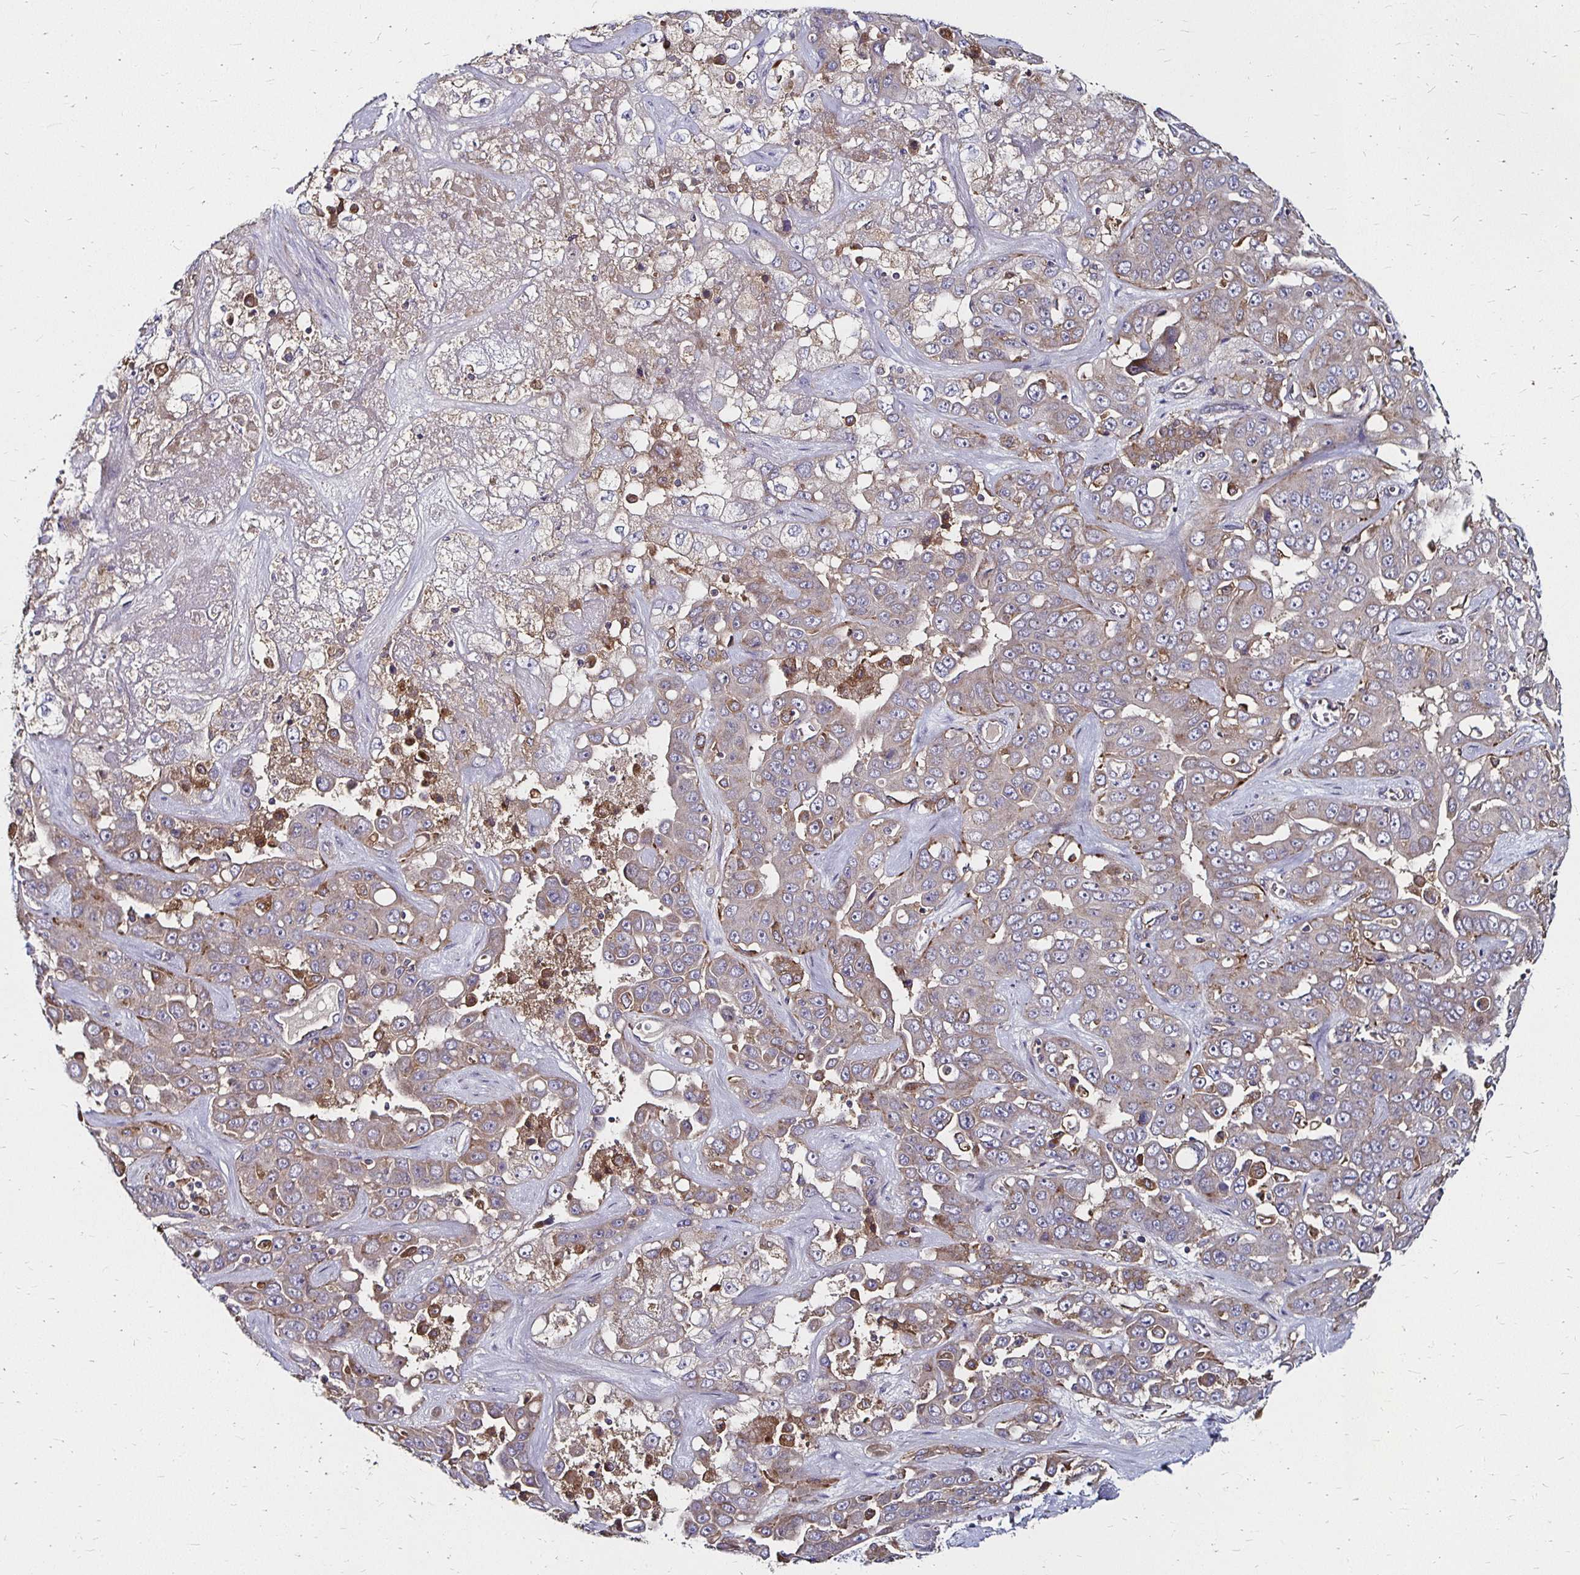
{"staining": {"intensity": "weak", "quantity": "<25%", "location": "cytoplasmic/membranous"}, "tissue": "liver cancer", "cell_type": "Tumor cells", "image_type": "cancer", "snomed": [{"axis": "morphology", "description": "Cholangiocarcinoma"}, {"axis": "topography", "description": "Liver"}], "caption": "An image of human cholangiocarcinoma (liver) is negative for staining in tumor cells.", "gene": "NCSTN", "patient": {"sex": "female", "age": 52}}